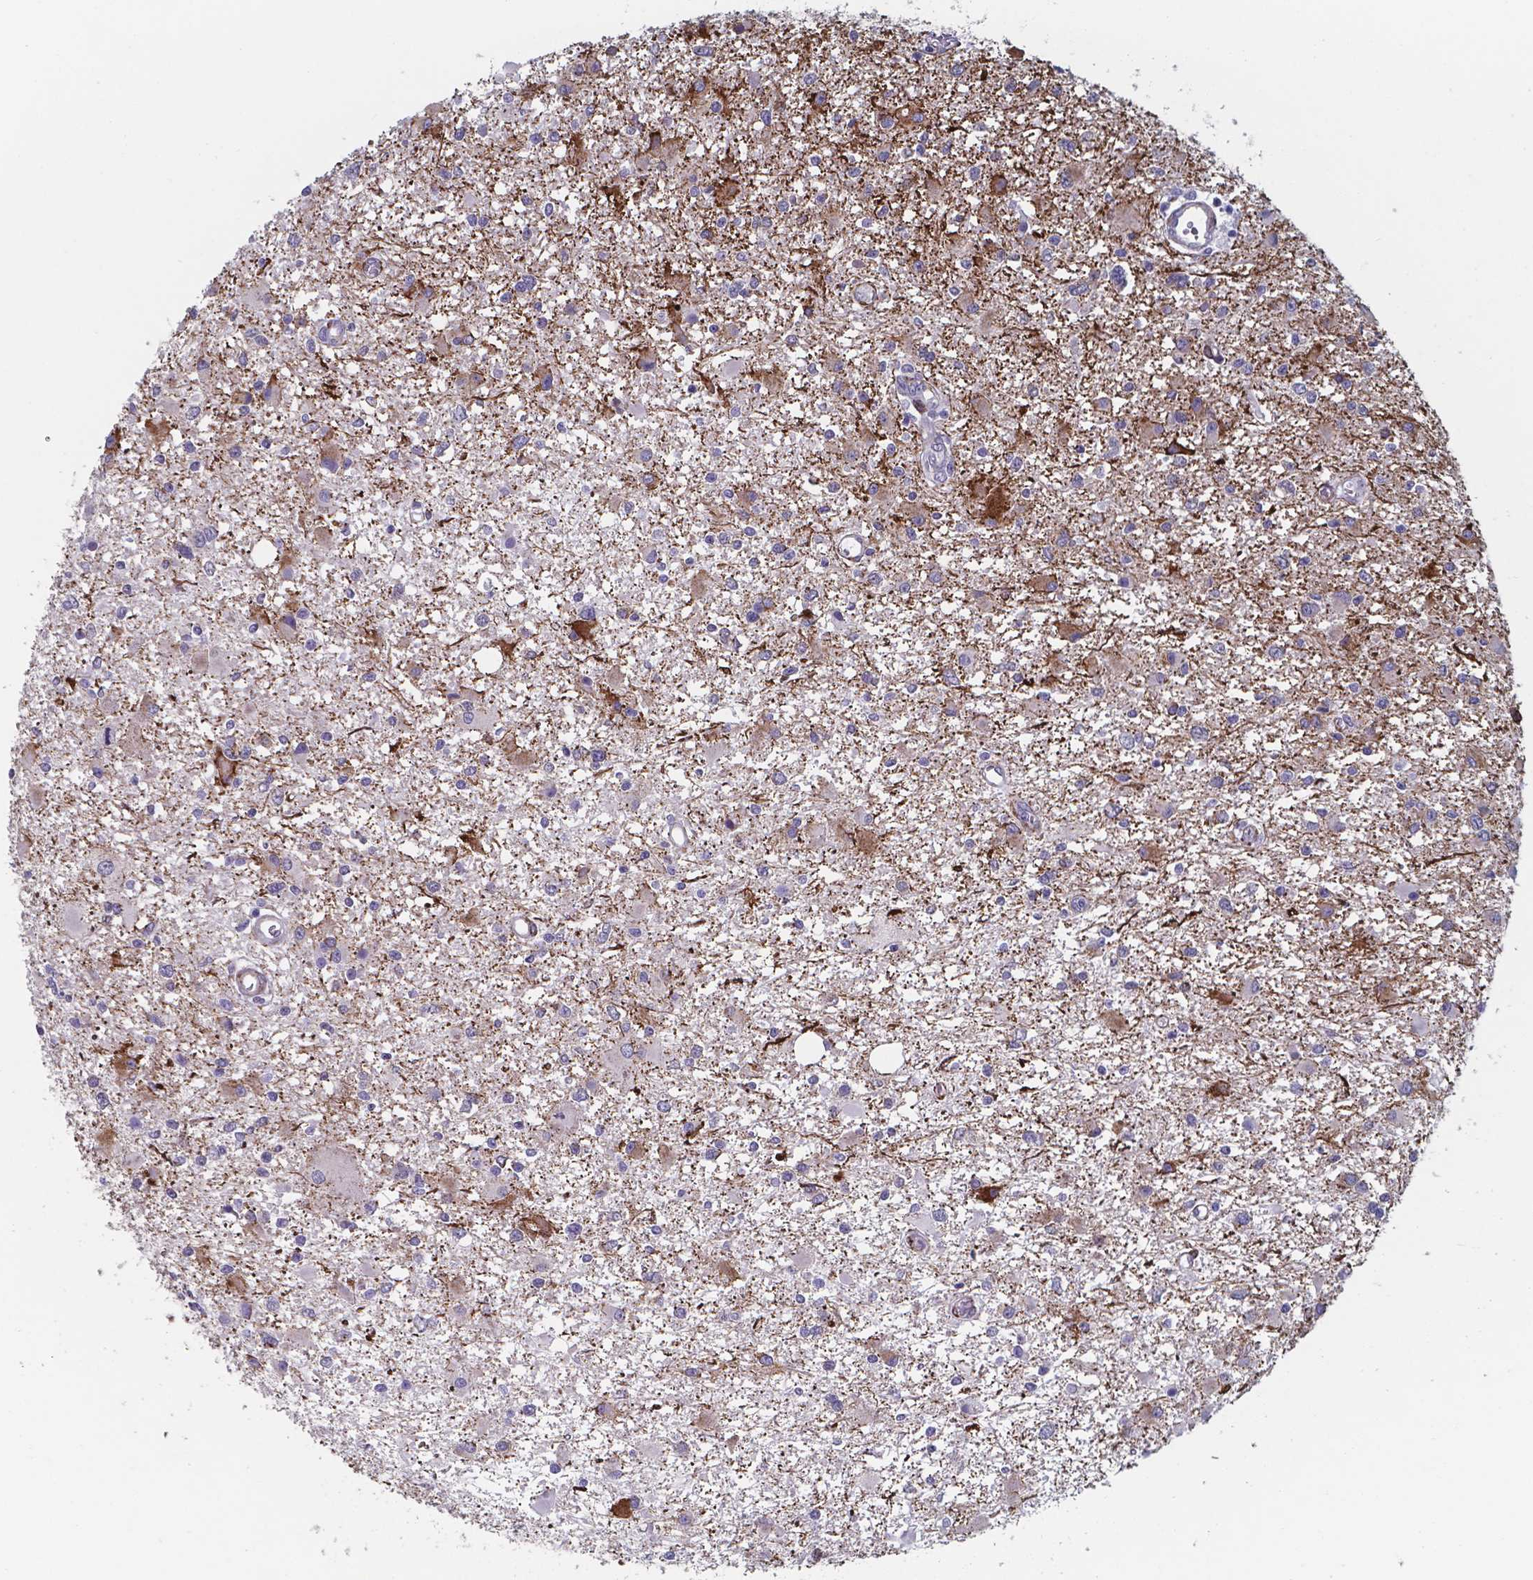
{"staining": {"intensity": "strong", "quantity": "<25%", "location": "cytoplasmic/membranous"}, "tissue": "glioma", "cell_type": "Tumor cells", "image_type": "cancer", "snomed": [{"axis": "morphology", "description": "Glioma, malignant, High grade"}, {"axis": "topography", "description": "Brain"}], "caption": "This image reveals high-grade glioma (malignant) stained with IHC to label a protein in brown. The cytoplasmic/membranous of tumor cells show strong positivity for the protein. Nuclei are counter-stained blue.", "gene": "PLA2R1", "patient": {"sex": "male", "age": 54}}